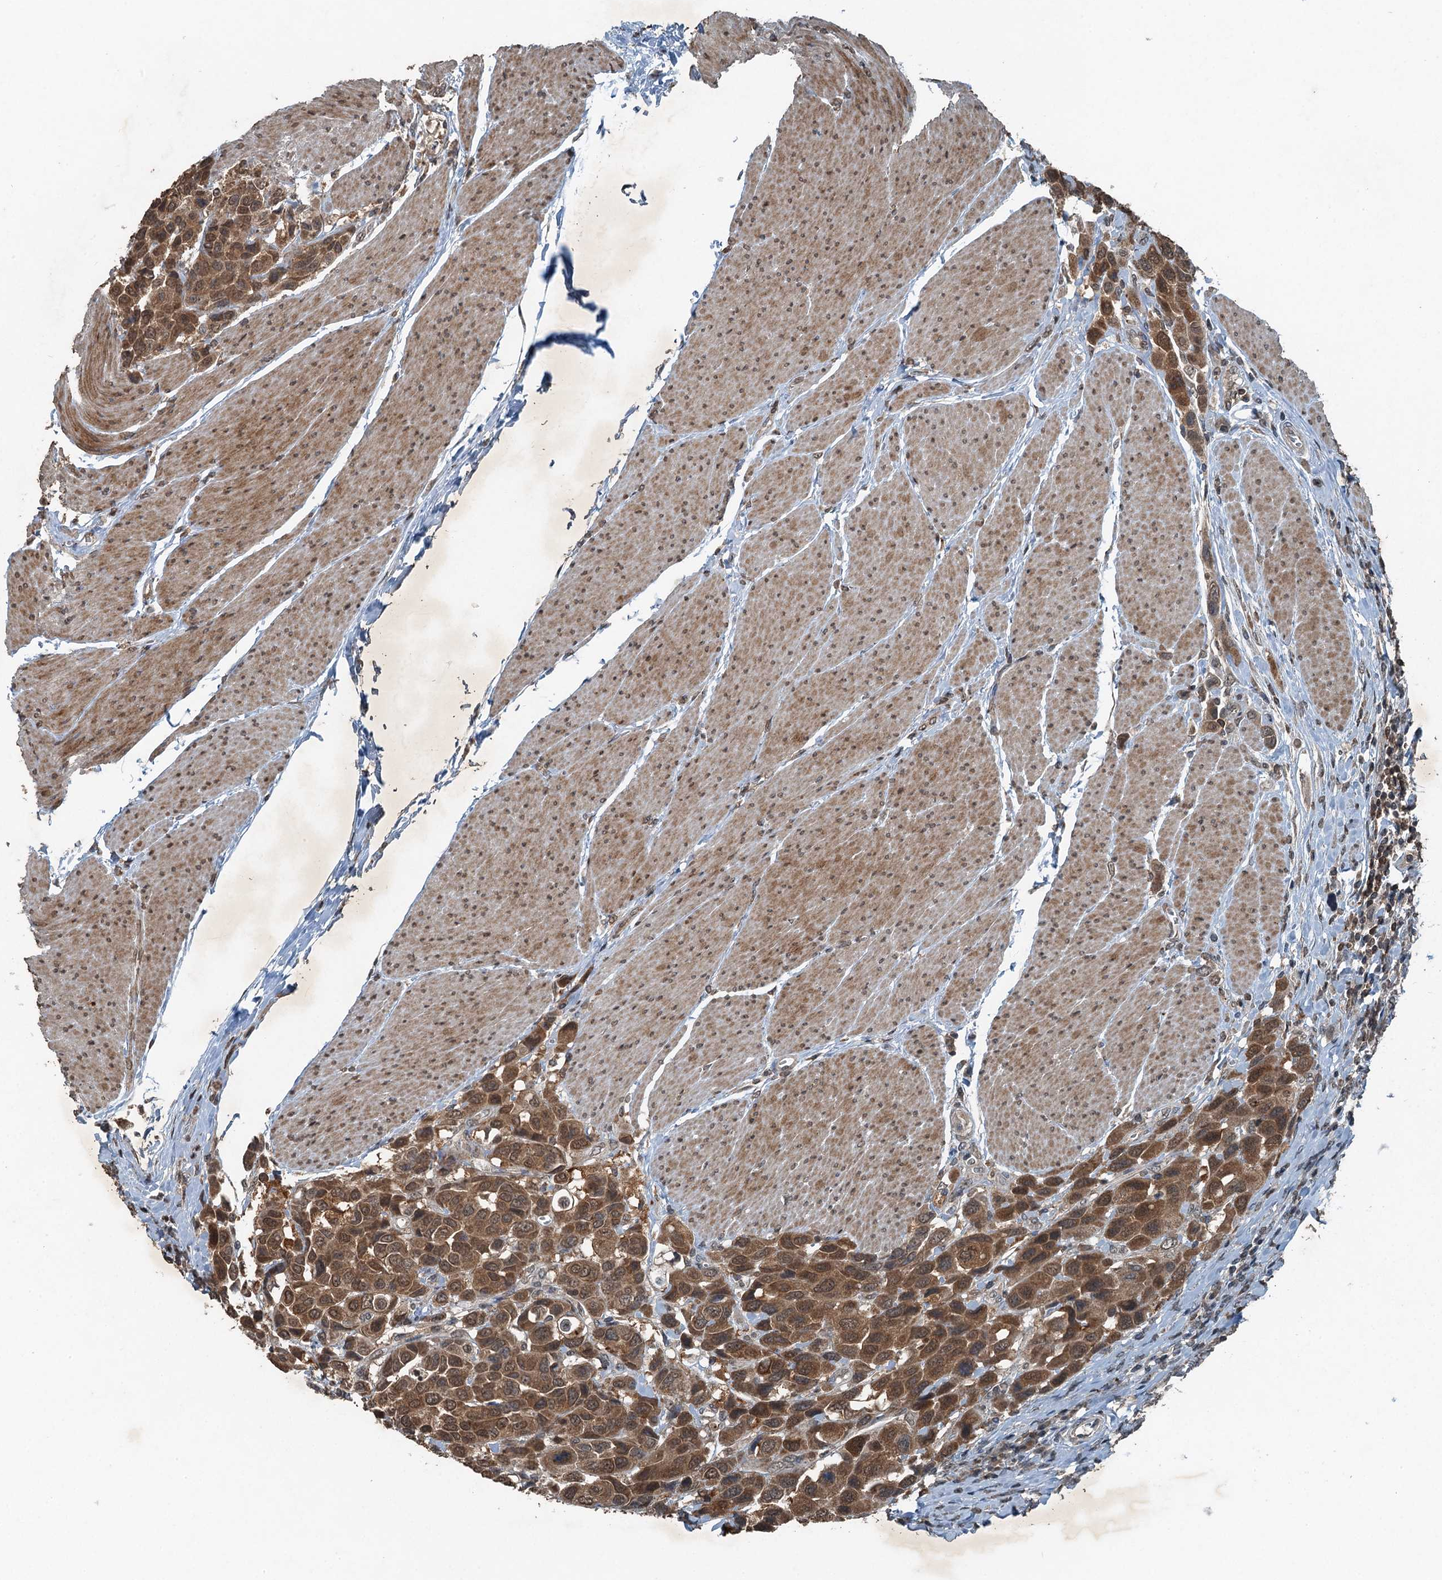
{"staining": {"intensity": "moderate", "quantity": ">75%", "location": "cytoplasmic/membranous,nuclear"}, "tissue": "urothelial cancer", "cell_type": "Tumor cells", "image_type": "cancer", "snomed": [{"axis": "morphology", "description": "Urothelial carcinoma, High grade"}, {"axis": "topography", "description": "Urinary bladder"}], "caption": "Human urothelial cancer stained with a protein marker reveals moderate staining in tumor cells.", "gene": "TCTN1", "patient": {"sex": "male", "age": 50}}